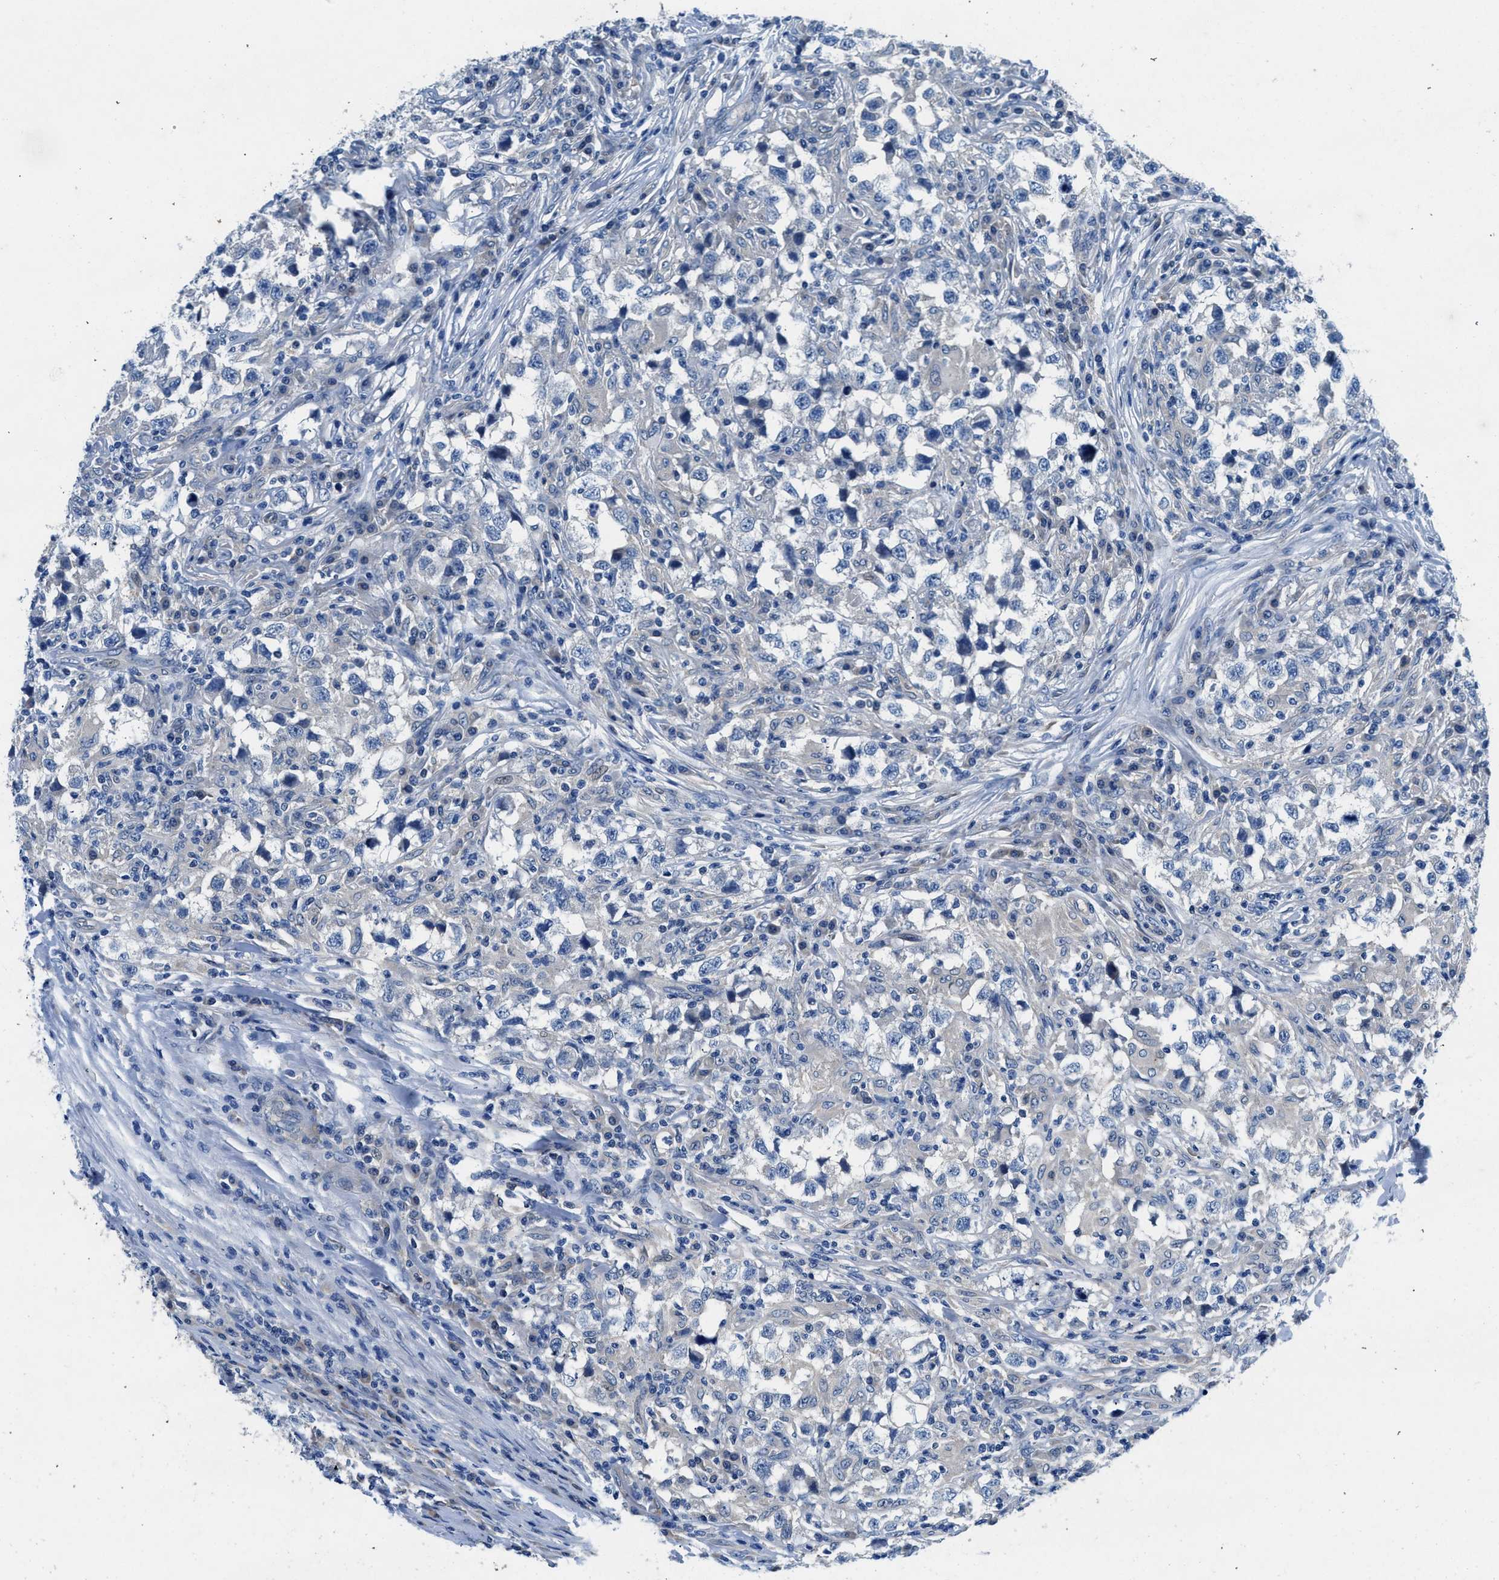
{"staining": {"intensity": "negative", "quantity": "none", "location": "none"}, "tissue": "testis cancer", "cell_type": "Tumor cells", "image_type": "cancer", "snomed": [{"axis": "morphology", "description": "Carcinoma, Embryonal, NOS"}, {"axis": "topography", "description": "Testis"}], "caption": "The histopathology image shows no staining of tumor cells in embryonal carcinoma (testis).", "gene": "COPS2", "patient": {"sex": "male", "age": 21}}